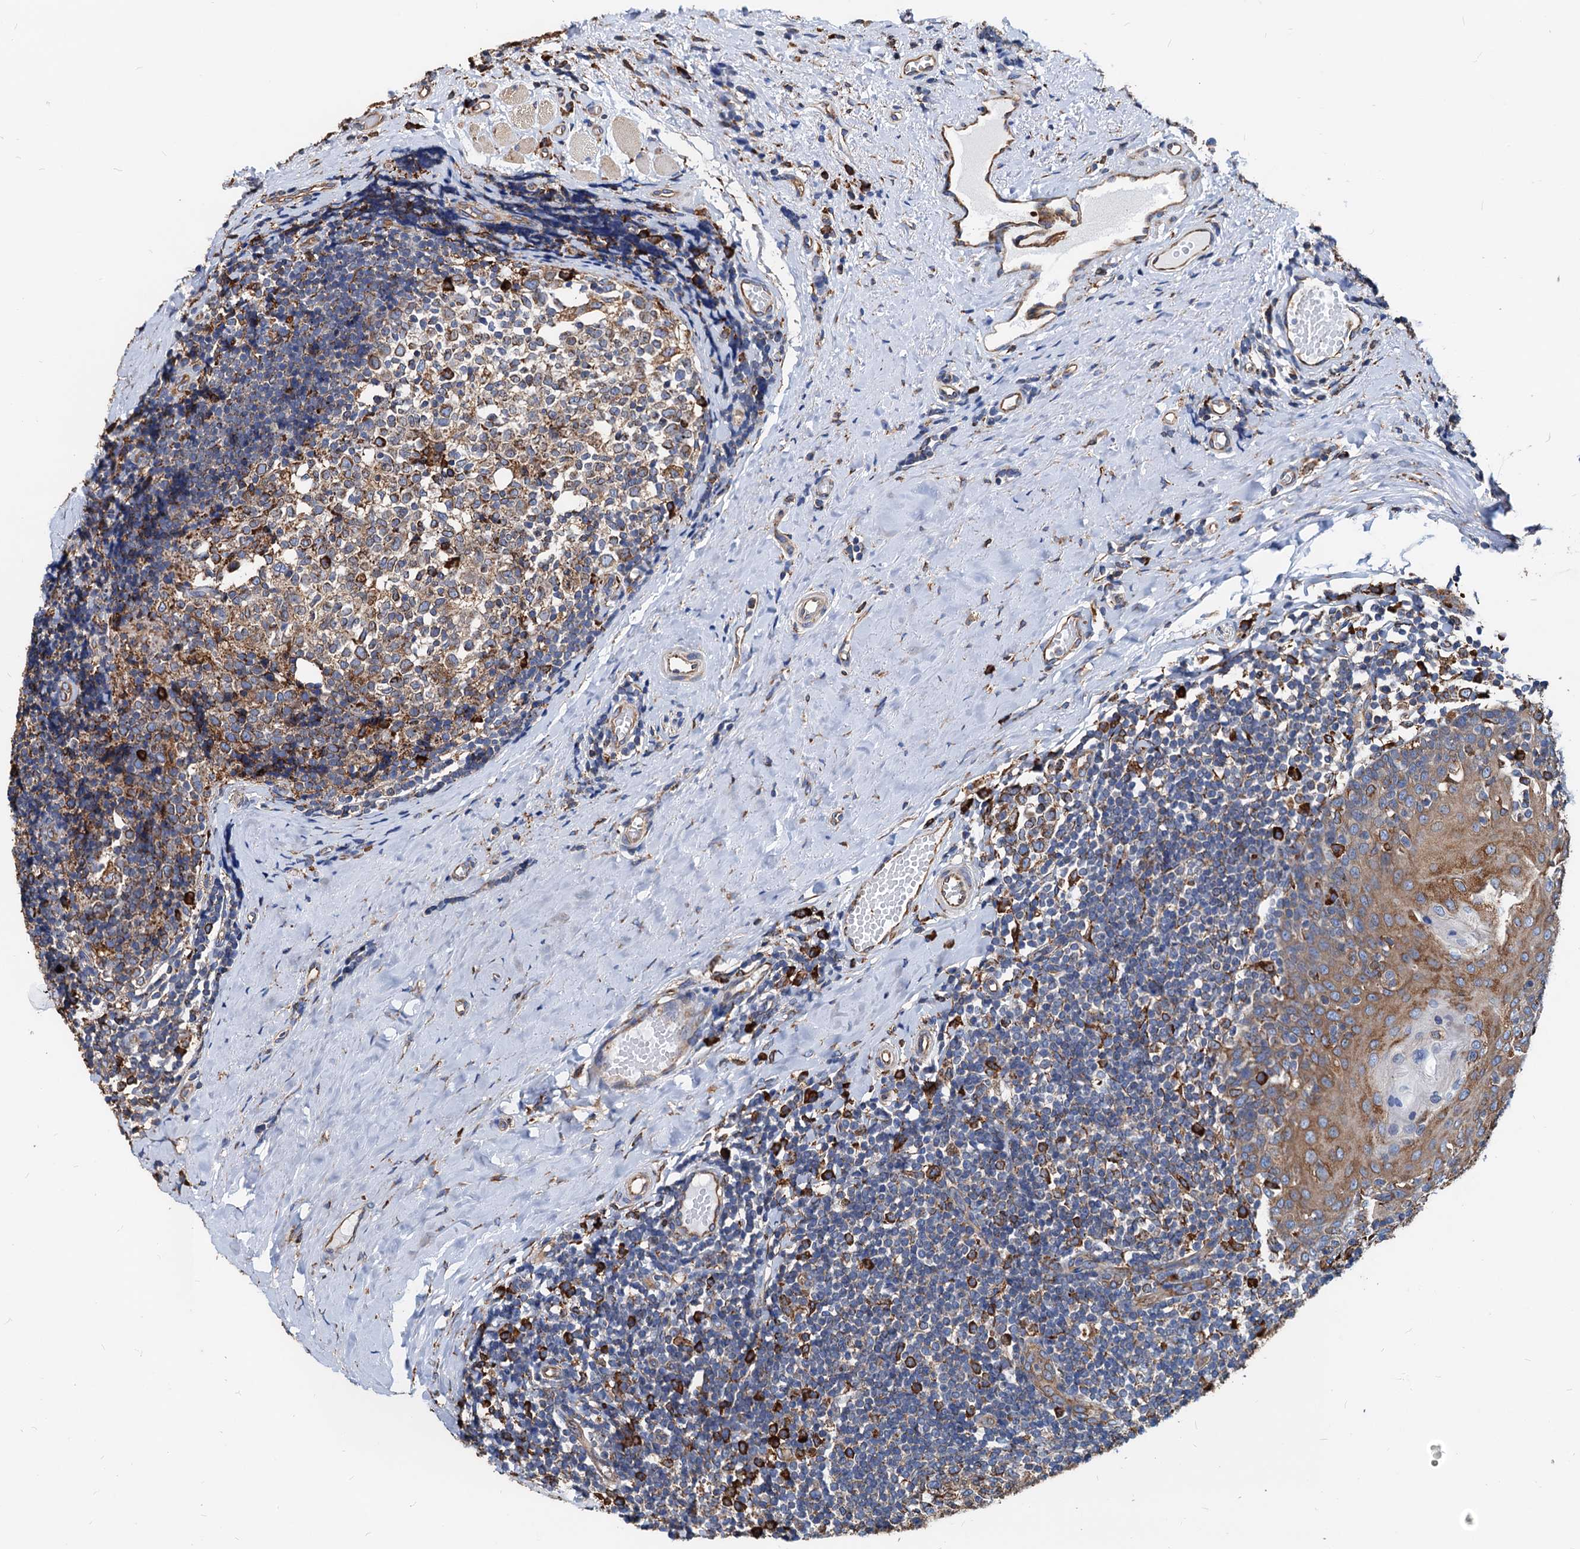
{"staining": {"intensity": "moderate", "quantity": "25%-75%", "location": "cytoplasmic/membranous"}, "tissue": "tonsil", "cell_type": "Germinal center cells", "image_type": "normal", "snomed": [{"axis": "morphology", "description": "Normal tissue, NOS"}, {"axis": "topography", "description": "Tonsil"}], "caption": "Immunohistochemistry image of unremarkable tonsil stained for a protein (brown), which reveals medium levels of moderate cytoplasmic/membranous expression in approximately 25%-75% of germinal center cells.", "gene": "HSPA5", "patient": {"sex": "female", "age": 19}}